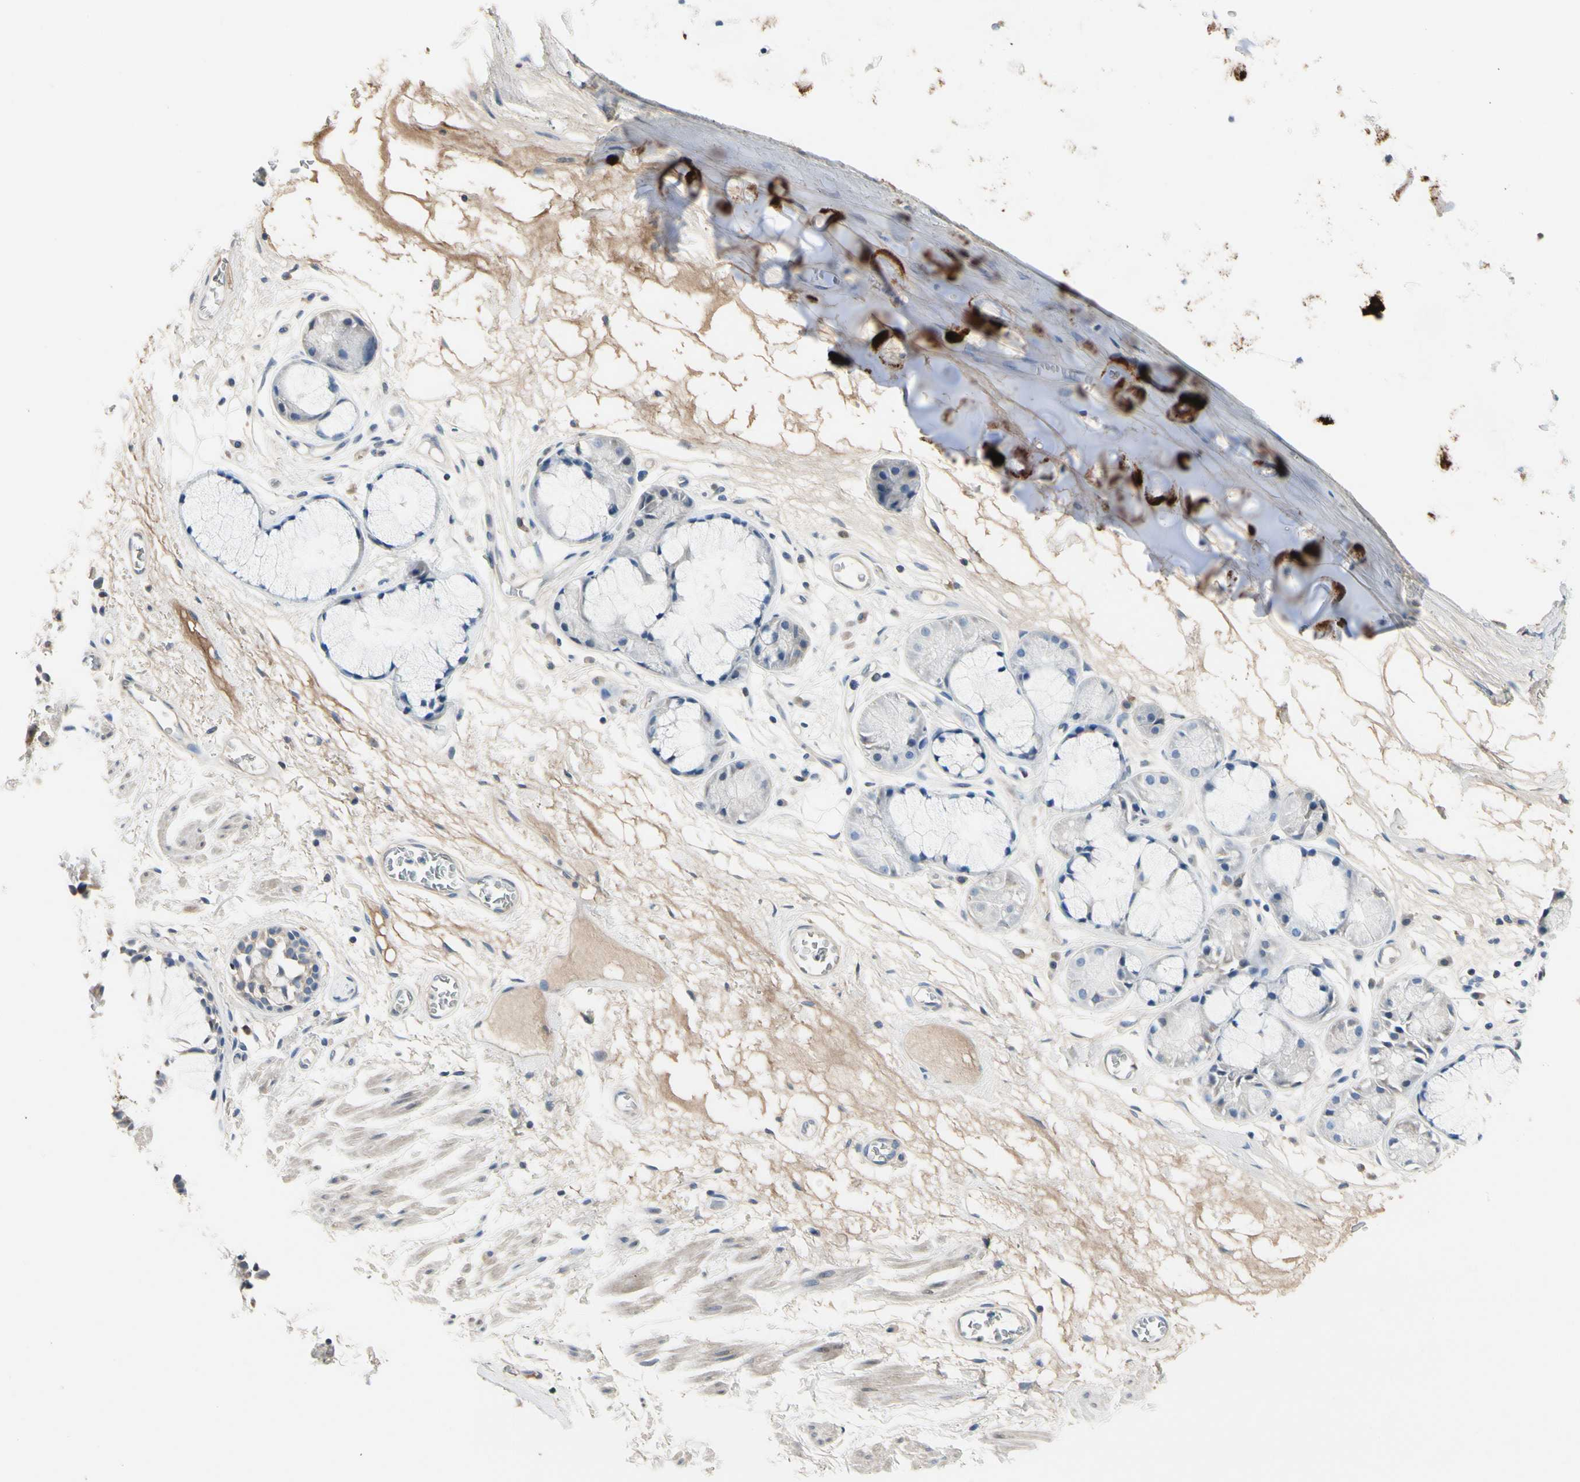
{"staining": {"intensity": "weak", "quantity": "25%-75%", "location": "cytoplasmic/membranous"}, "tissue": "bronchus", "cell_type": "Respiratory epithelial cells", "image_type": "normal", "snomed": [{"axis": "morphology", "description": "Normal tissue, NOS"}, {"axis": "topography", "description": "Bronchus"}], "caption": "This photomicrograph reveals IHC staining of normal bronchus, with low weak cytoplasmic/membranous positivity in approximately 25%-75% of respiratory epithelial cells.", "gene": "ECRG4", "patient": {"sex": "male", "age": 66}}